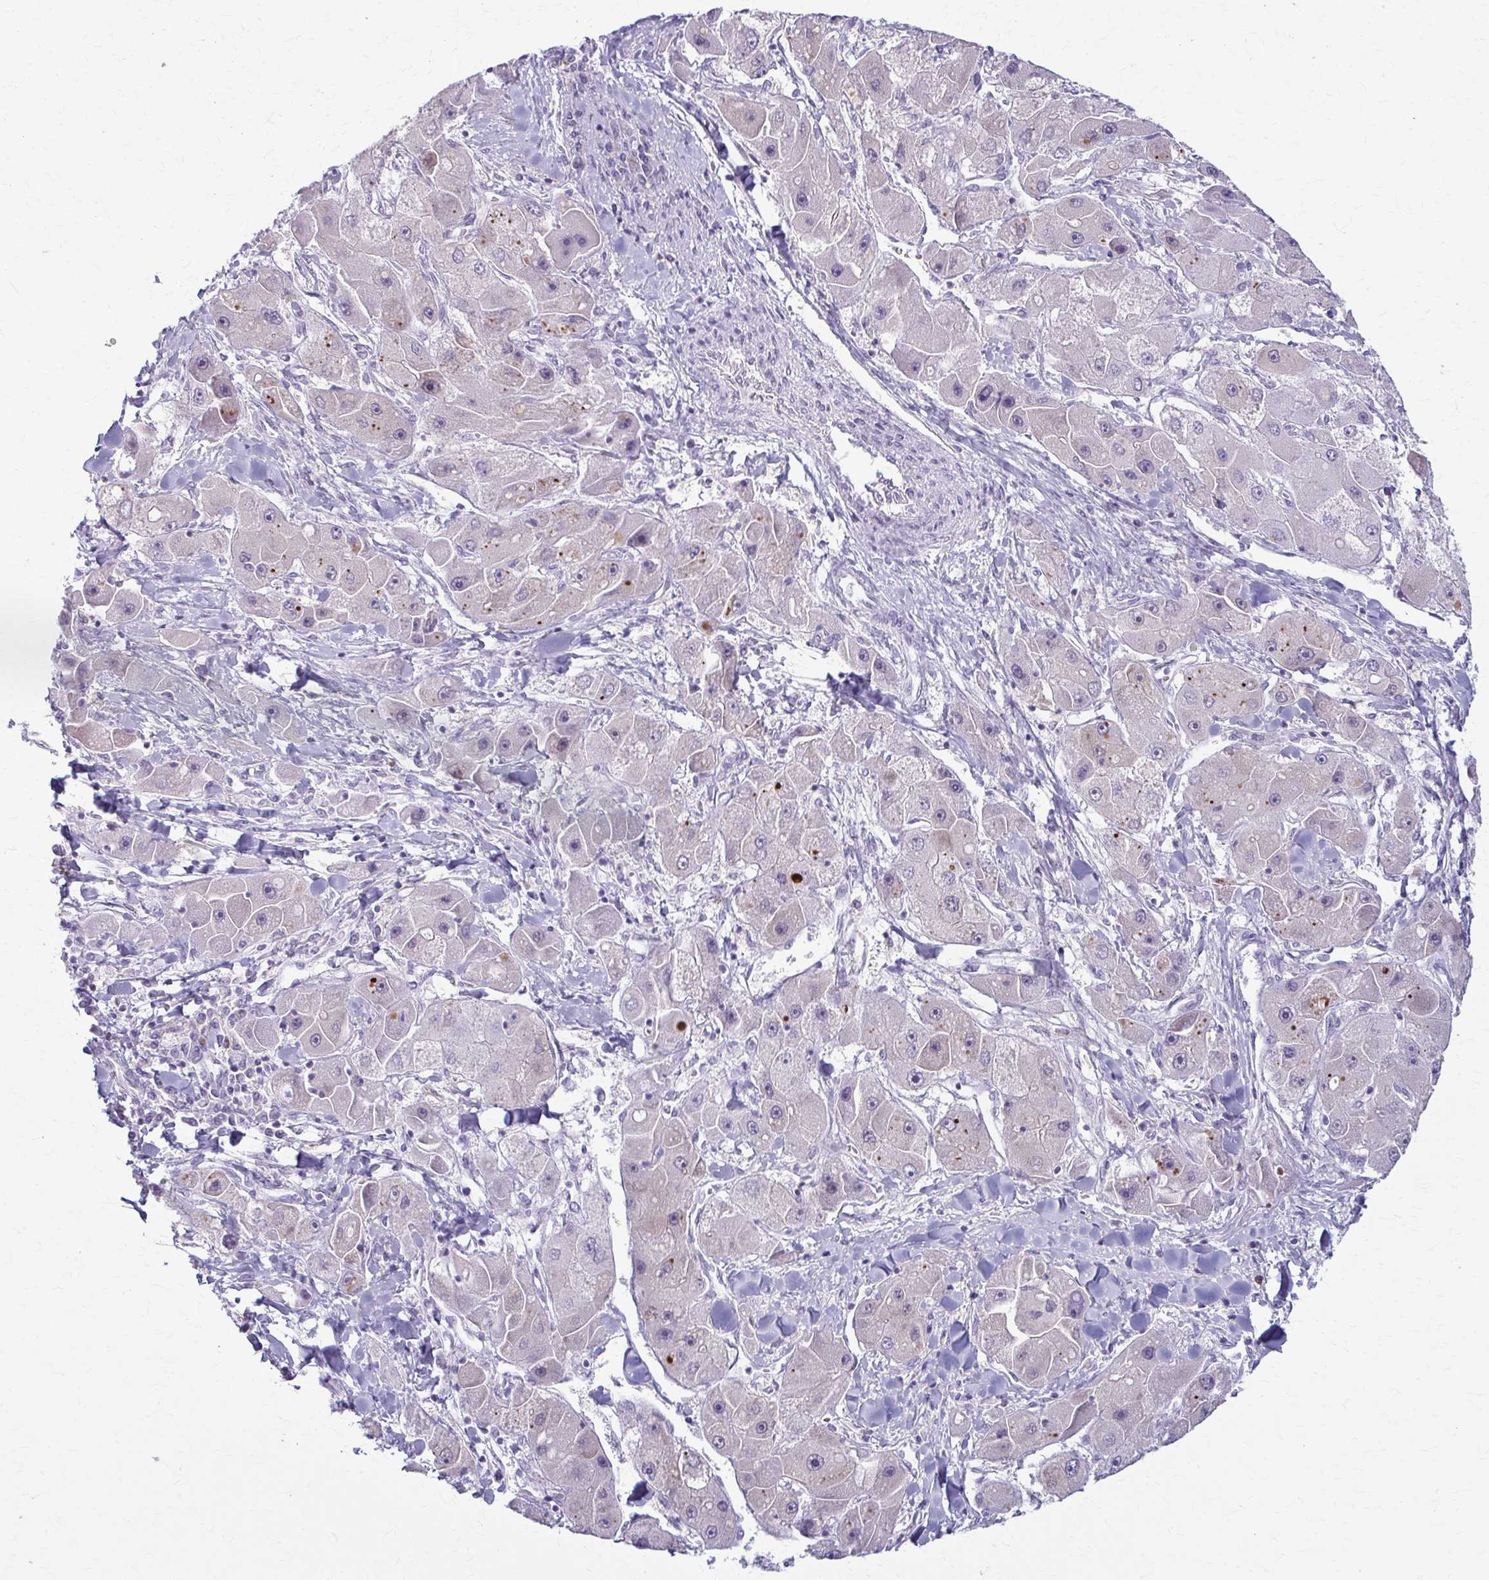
{"staining": {"intensity": "moderate", "quantity": "<25%", "location": "cytoplasmic/membranous"}, "tissue": "liver cancer", "cell_type": "Tumor cells", "image_type": "cancer", "snomed": [{"axis": "morphology", "description": "Carcinoma, Hepatocellular, NOS"}, {"axis": "topography", "description": "Liver"}], "caption": "A brown stain shows moderate cytoplasmic/membranous expression of a protein in human hepatocellular carcinoma (liver) tumor cells. (DAB IHC, brown staining for protein, blue staining for nuclei).", "gene": "LDLRAP1", "patient": {"sex": "male", "age": 24}}